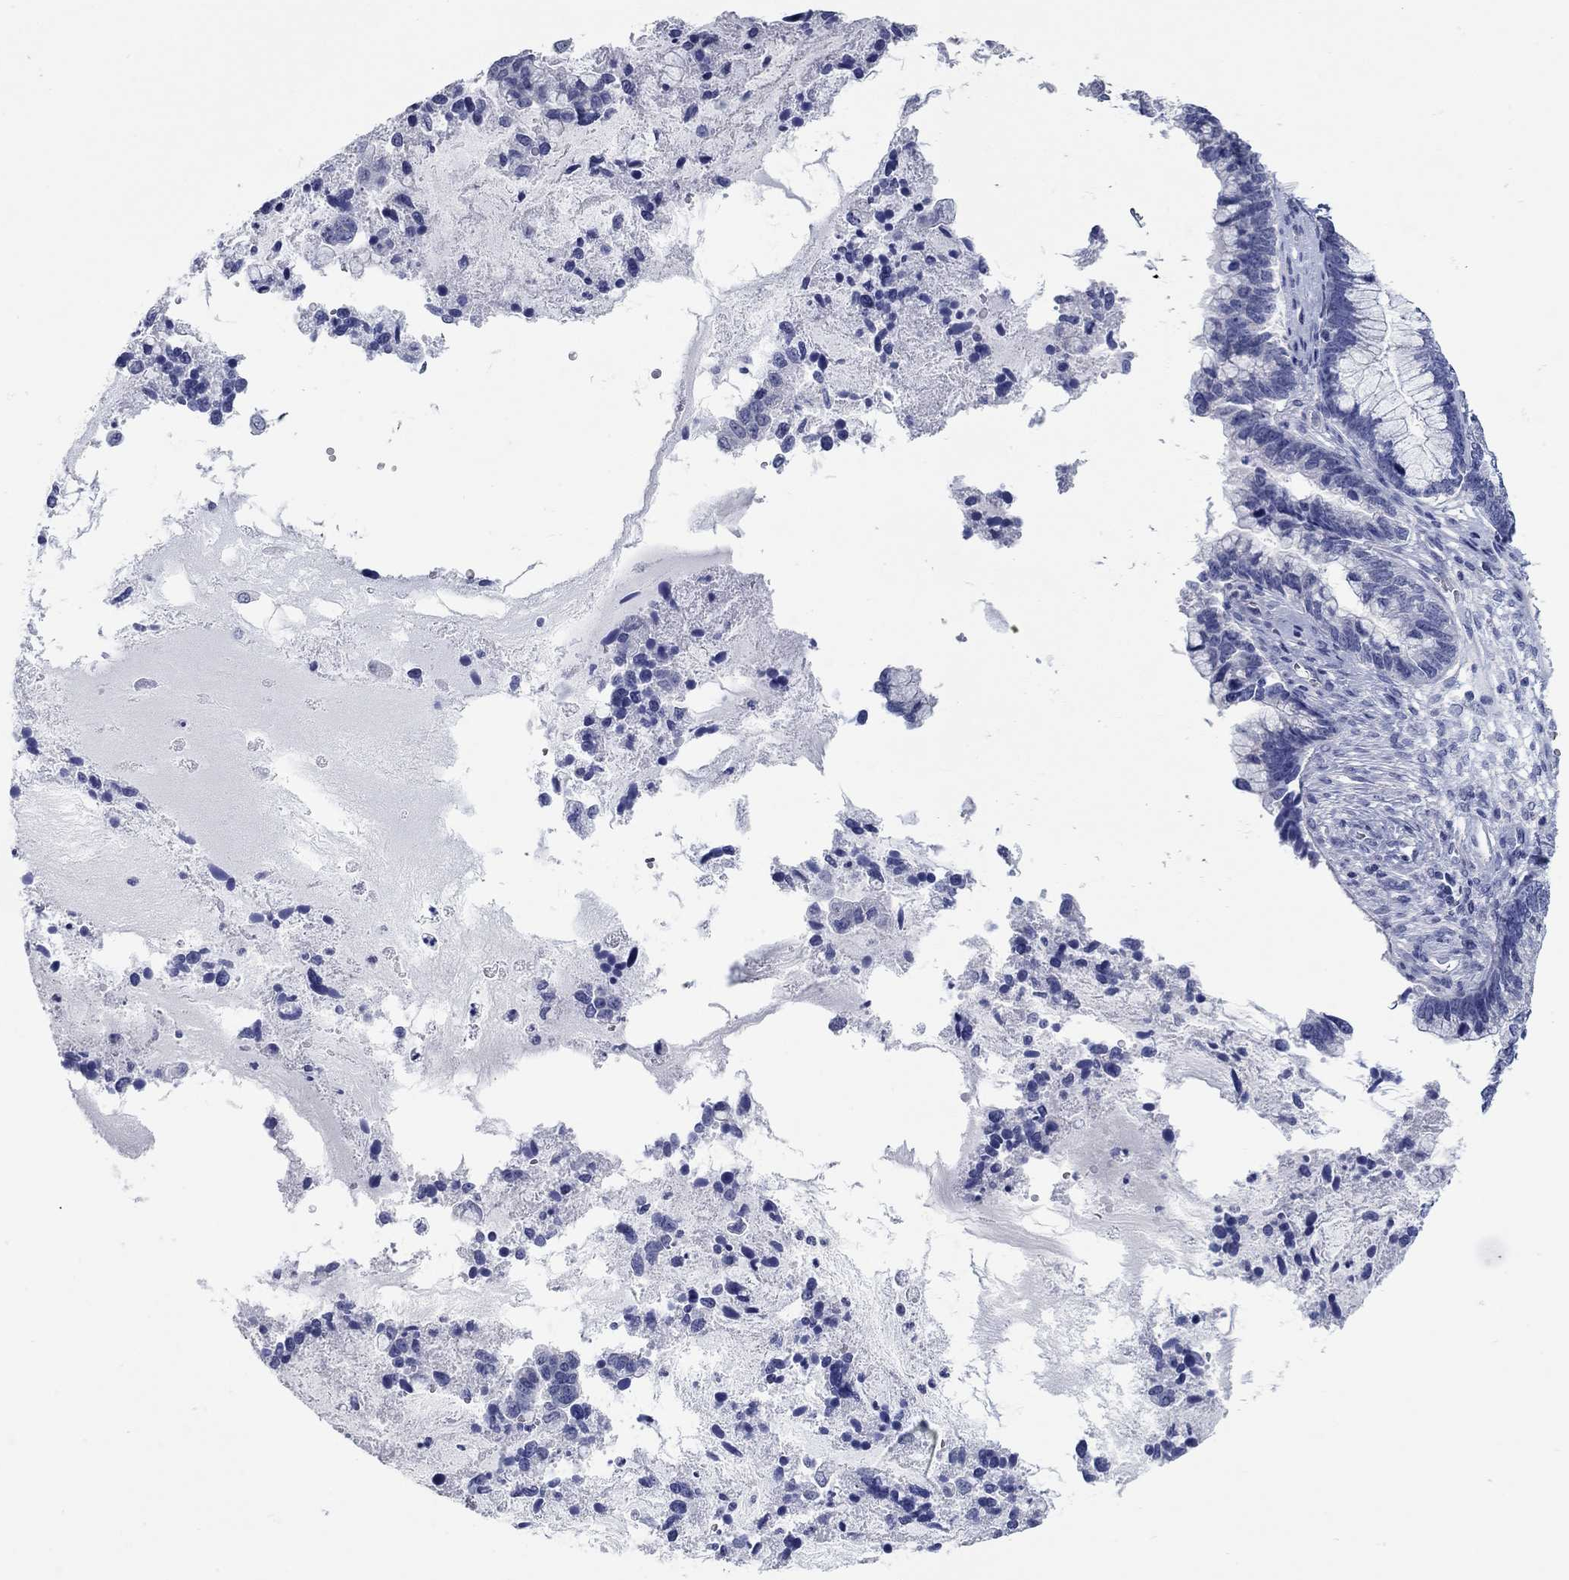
{"staining": {"intensity": "negative", "quantity": "none", "location": "none"}, "tissue": "cervical cancer", "cell_type": "Tumor cells", "image_type": "cancer", "snomed": [{"axis": "morphology", "description": "Adenocarcinoma, NOS"}, {"axis": "topography", "description": "Cervix"}], "caption": "IHC photomicrograph of adenocarcinoma (cervical) stained for a protein (brown), which reveals no expression in tumor cells.", "gene": "WASF3", "patient": {"sex": "female", "age": 44}}